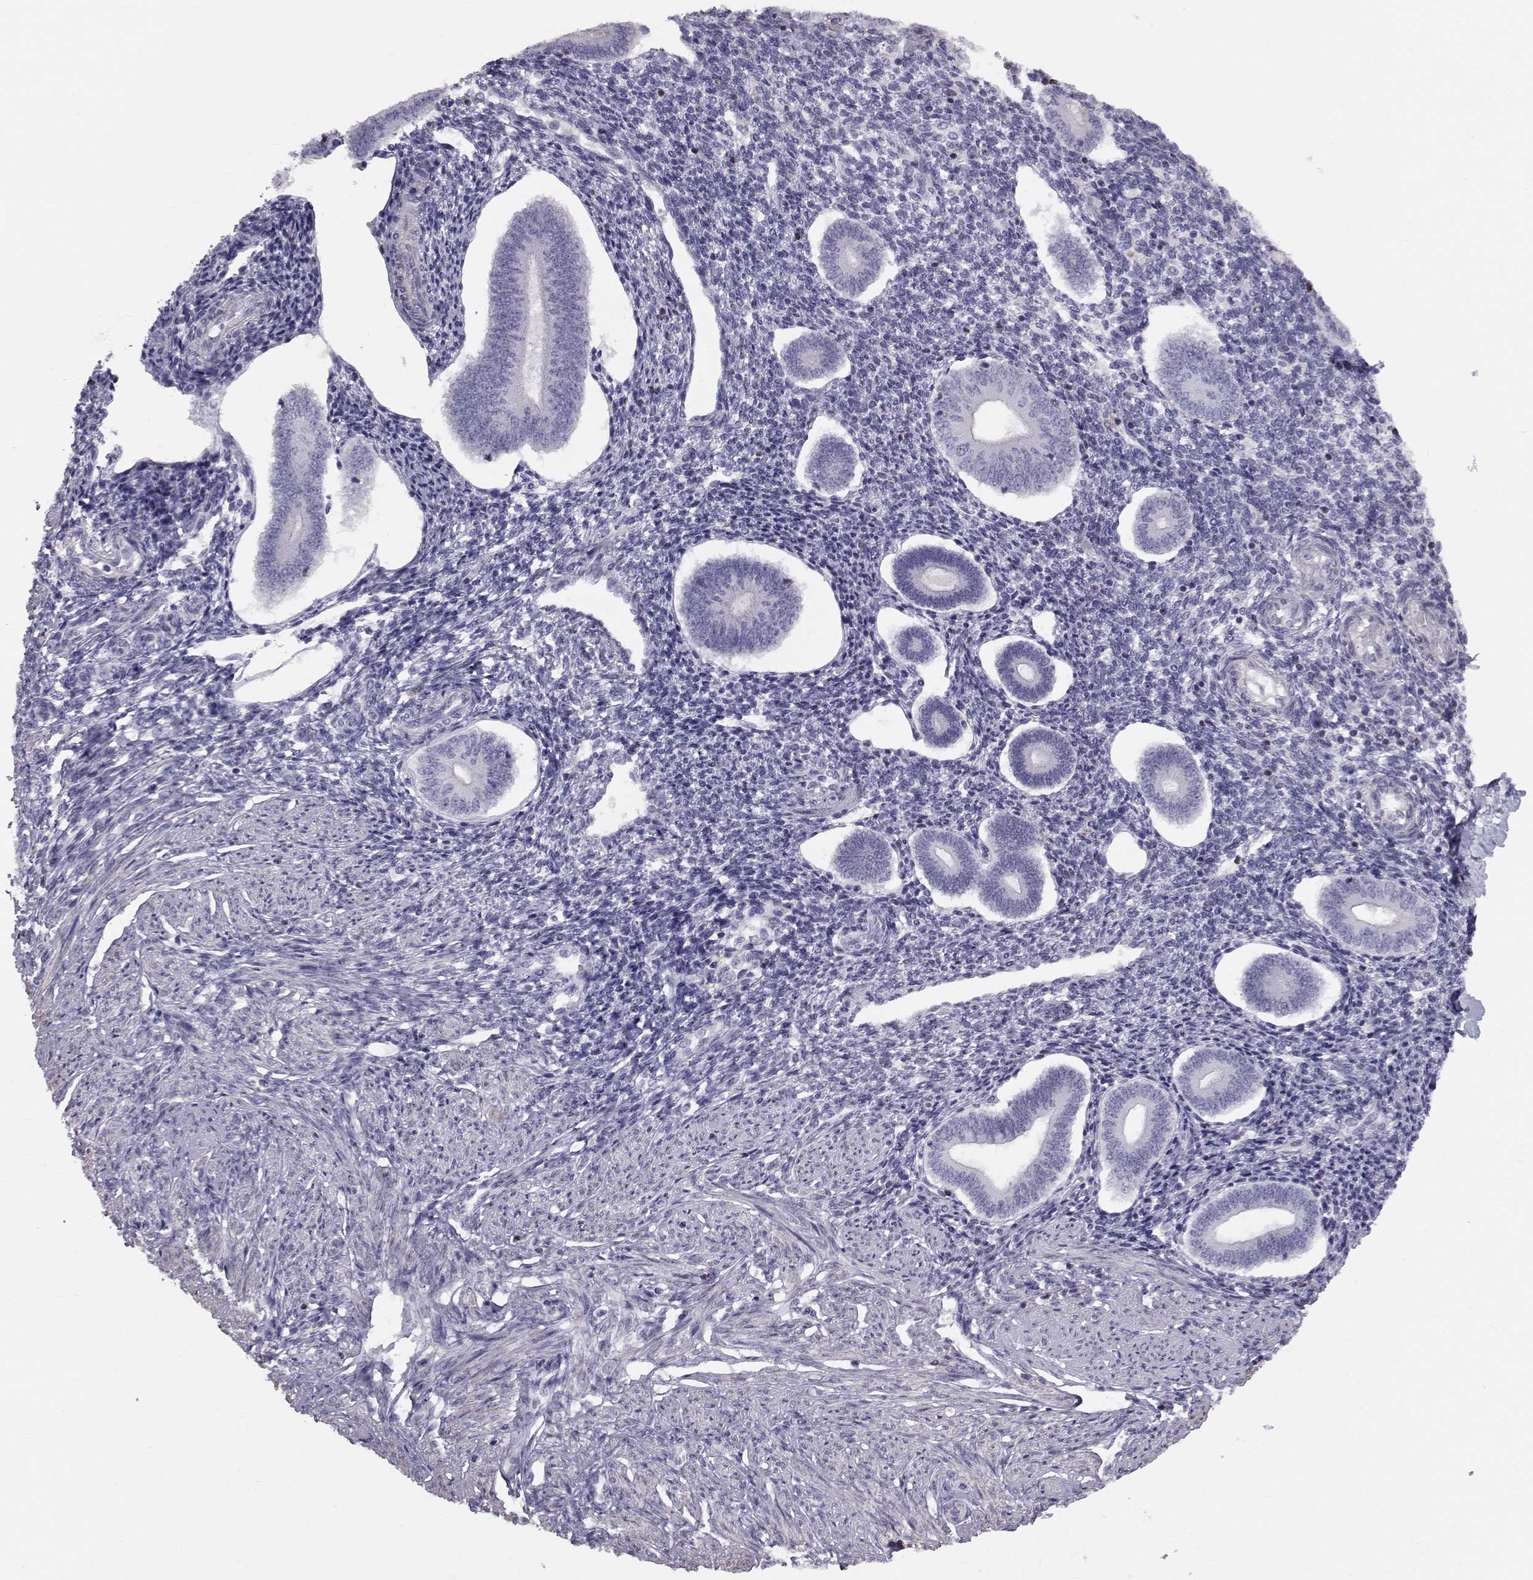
{"staining": {"intensity": "negative", "quantity": "none", "location": "none"}, "tissue": "endometrium", "cell_type": "Cells in endometrial stroma", "image_type": "normal", "snomed": [{"axis": "morphology", "description": "Normal tissue, NOS"}, {"axis": "topography", "description": "Endometrium"}], "caption": "This image is of unremarkable endometrium stained with IHC to label a protein in brown with the nuclei are counter-stained blue. There is no expression in cells in endometrial stroma. Nuclei are stained in blue.", "gene": "GARIN3", "patient": {"sex": "female", "age": 40}}